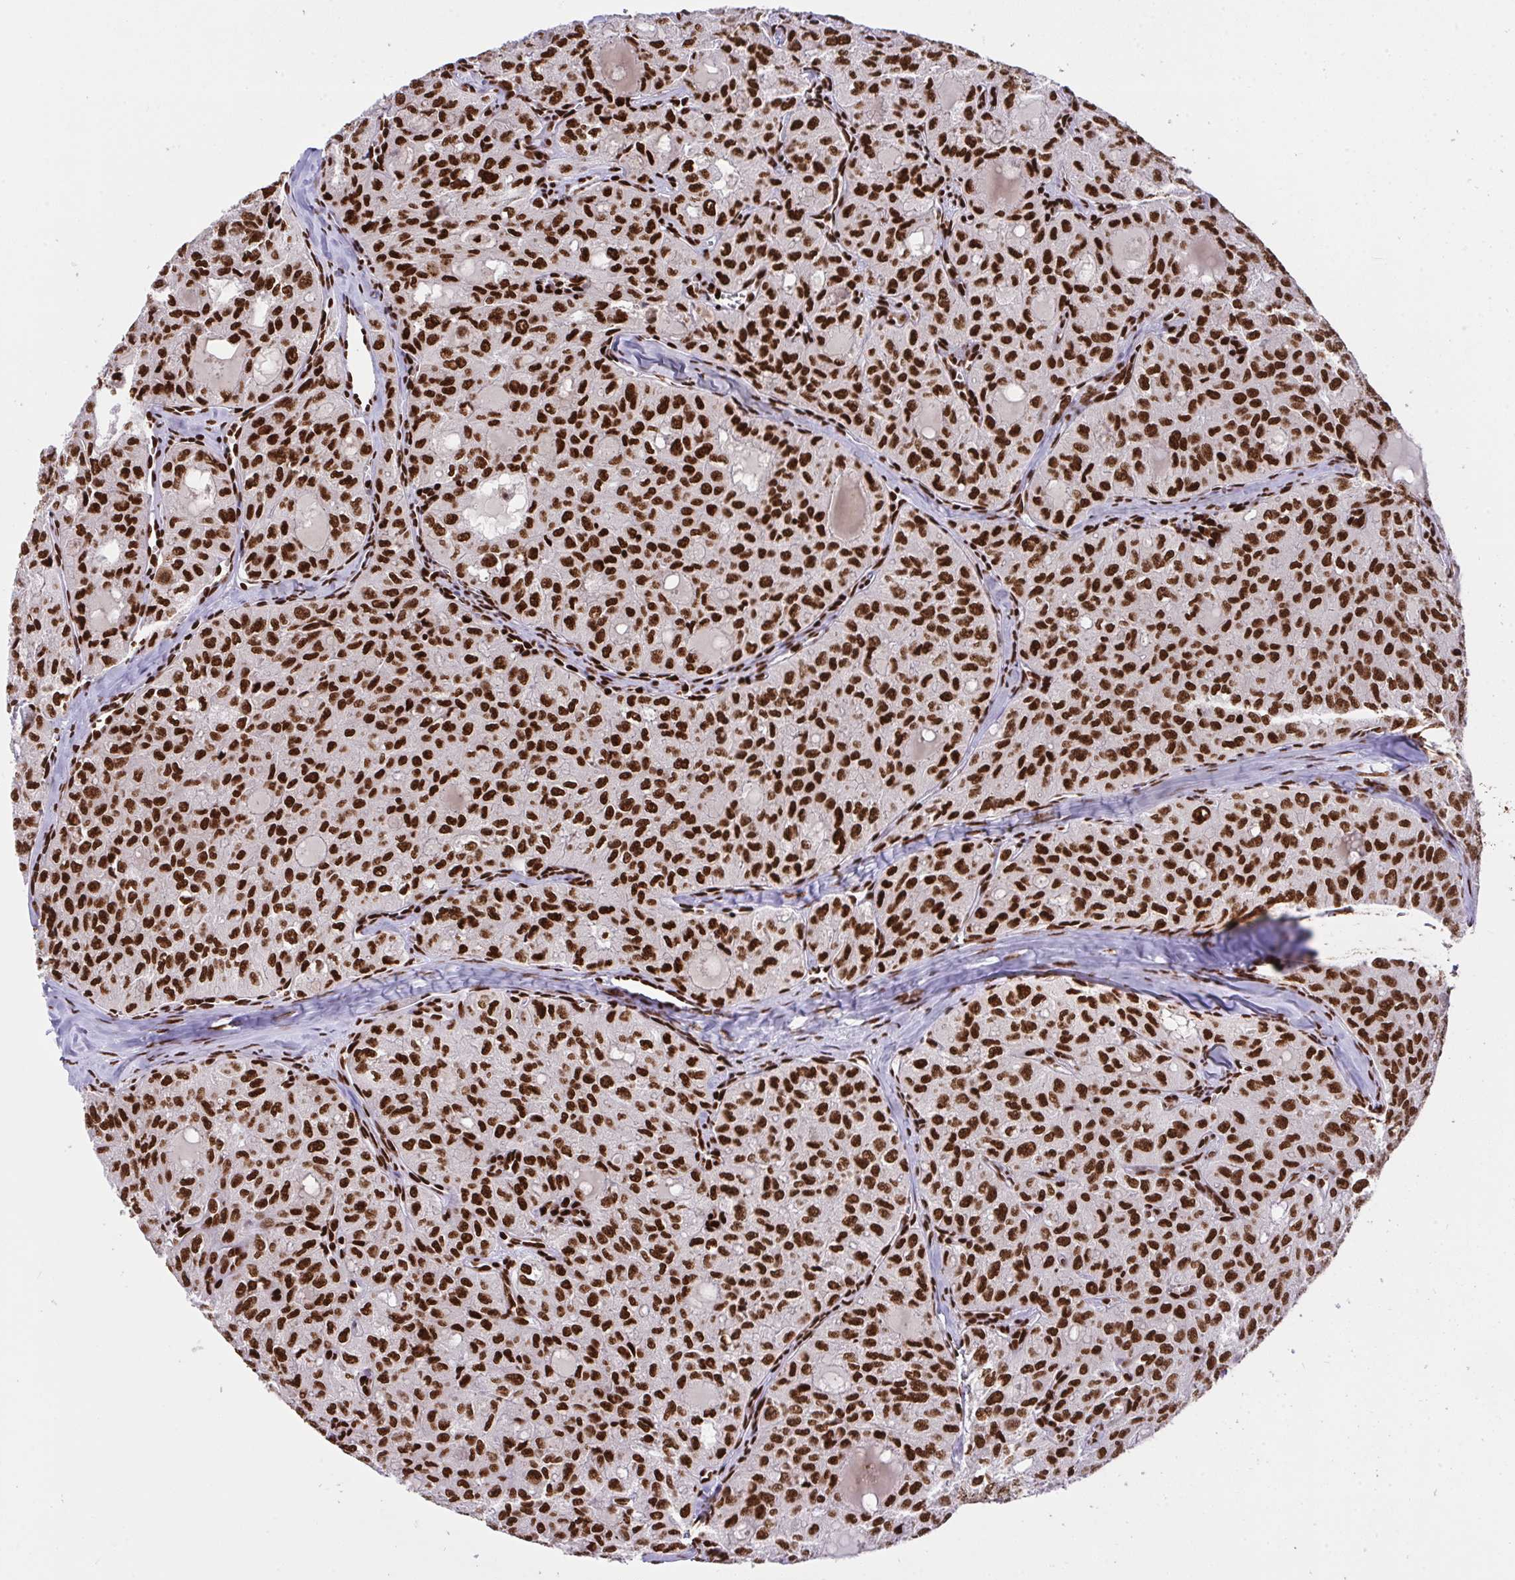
{"staining": {"intensity": "strong", "quantity": ">75%", "location": "nuclear"}, "tissue": "thyroid cancer", "cell_type": "Tumor cells", "image_type": "cancer", "snomed": [{"axis": "morphology", "description": "Follicular adenoma carcinoma, NOS"}, {"axis": "topography", "description": "Thyroid gland"}], "caption": "Strong nuclear staining is seen in approximately >75% of tumor cells in thyroid follicular adenoma carcinoma.", "gene": "HNRNPL", "patient": {"sex": "male", "age": 75}}